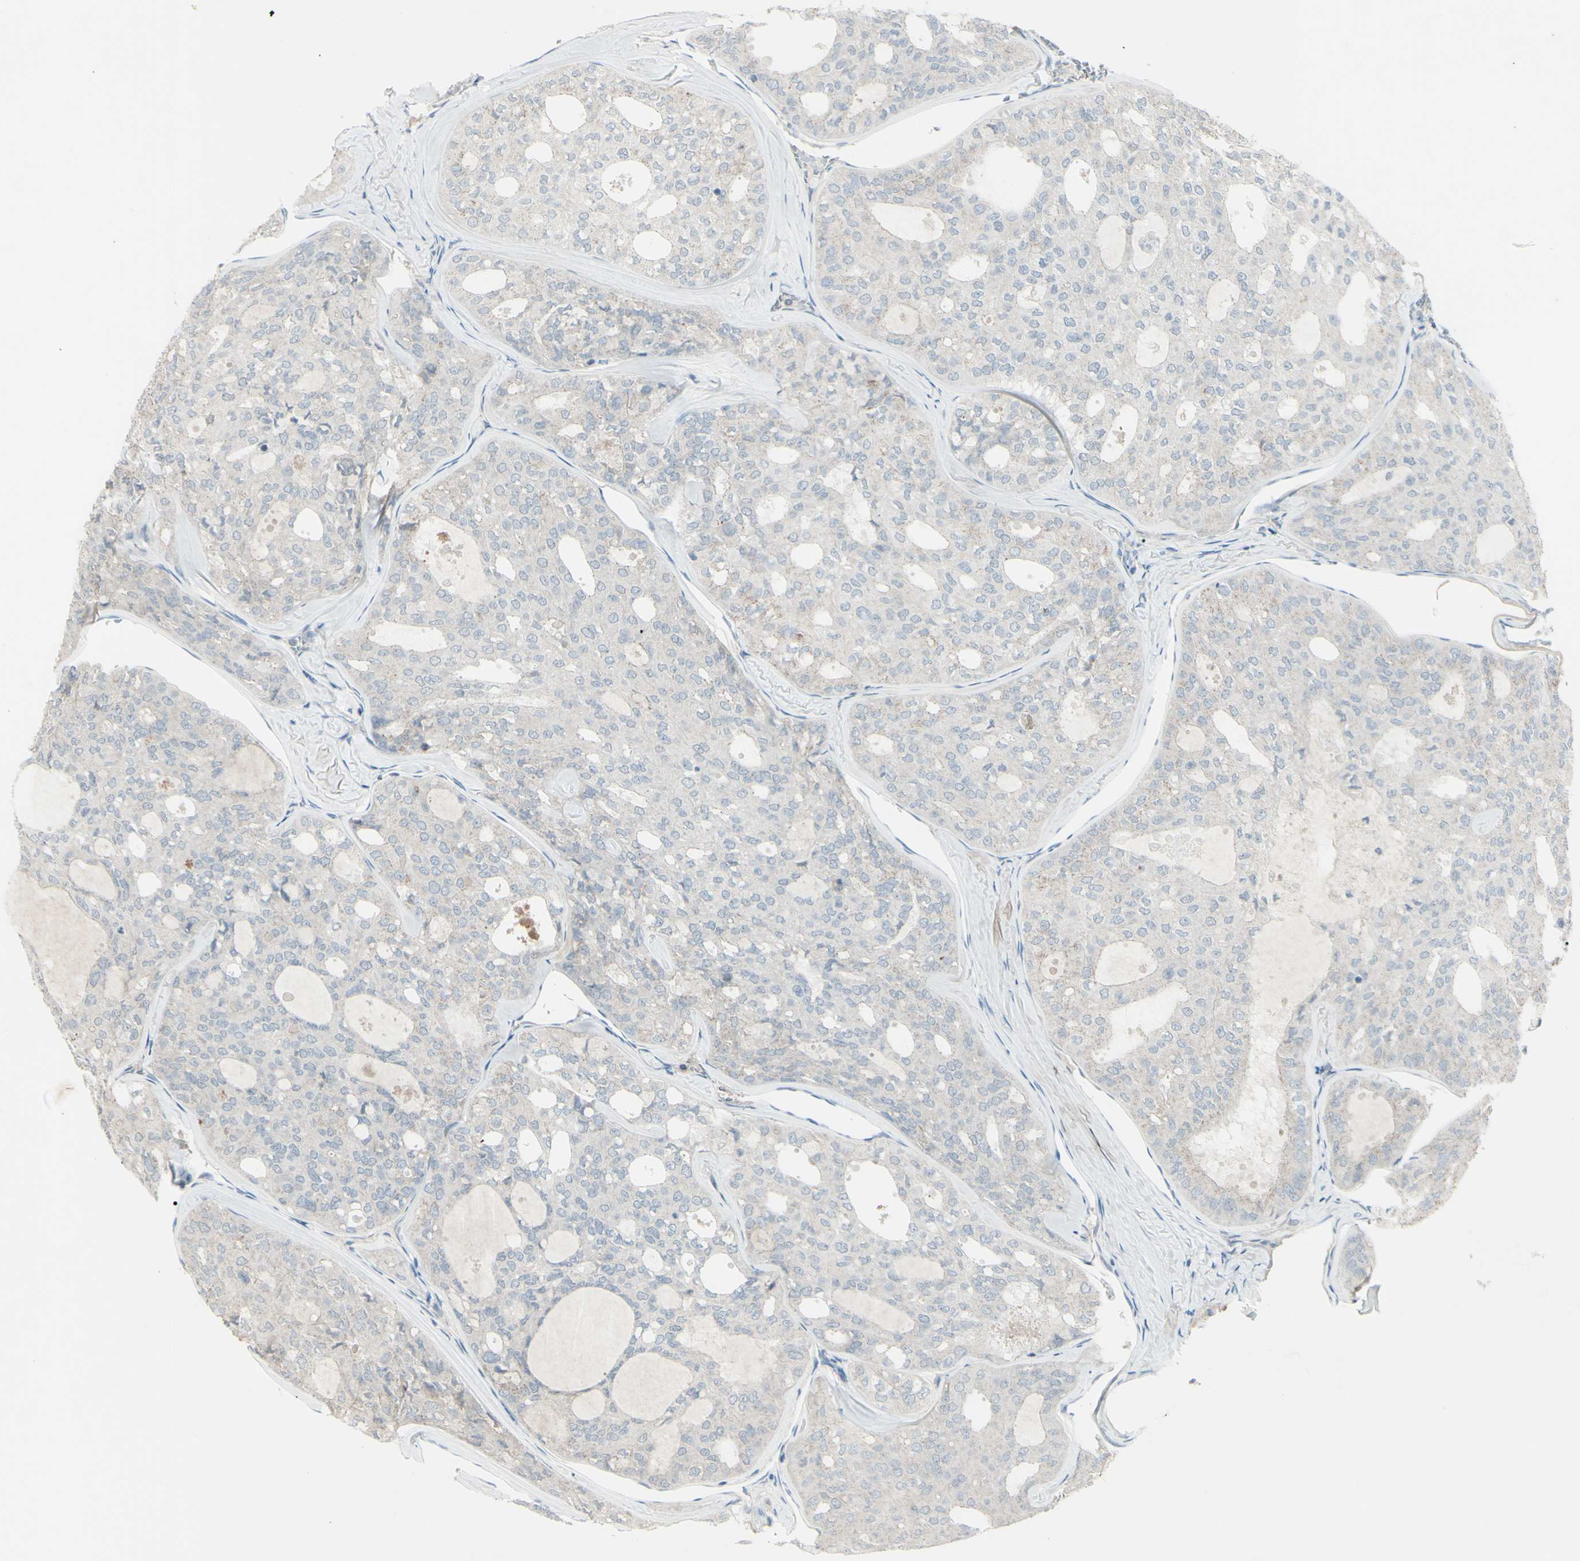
{"staining": {"intensity": "negative", "quantity": "none", "location": "none"}, "tissue": "thyroid cancer", "cell_type": "Tumor cells", "image_type": "cancer", "snomed": [{"axis": "morphology", "description": "Follicular adenoma carcinoma, NOS"}, {"axis": "topography", "description": "Thyroid gland"}], "caption": "Tumor cells are negative for protein expression in human thyroid cancer.", "gene": "SH3GL2", "patient": {"sex": "male", "age": 75}}